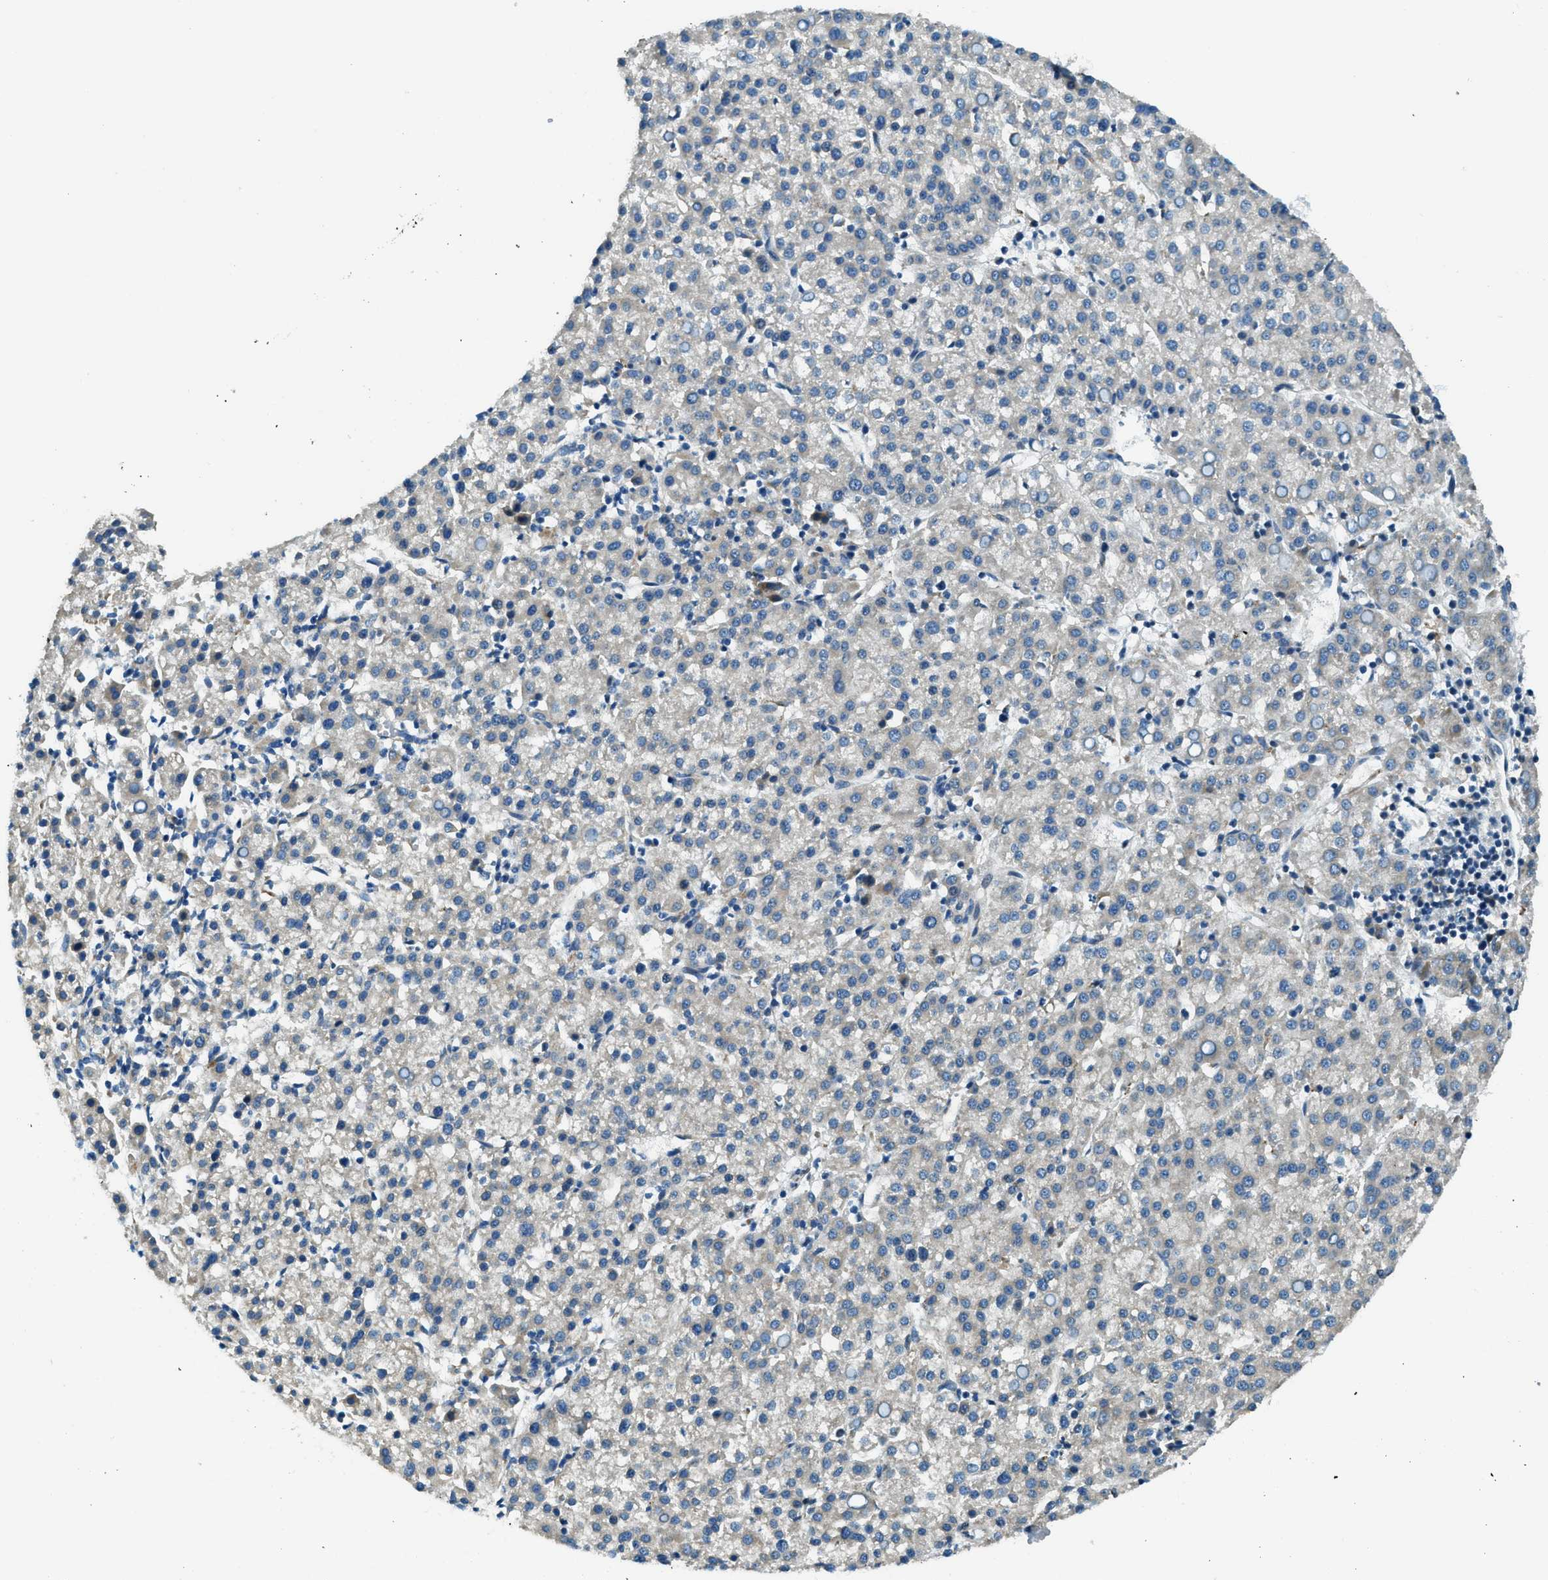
{"staining": {"intensity": "negative", "quantity": "none", "location": "none"}, "tissue": "liver cancer", "cell_type": "Tumor cells", "image_type": "cancer", "snomed": [{"axis": "morphology", "description": "Carcinoma, Hepatocellular, NOS"}, {"axis": "topography", "description": "Liver"}], "caption": "Tumor cells show no significant positivity in liver cancer (hepatocellular carcinoma). (Stains: DAB (3,3'-diaminobenzidine) IHC with hematoxylin counter stain, Microscopy: brightfield microscopy at high magnification).", "gene": "GINM1", "patient": {"sex": "female", "age": 58}}